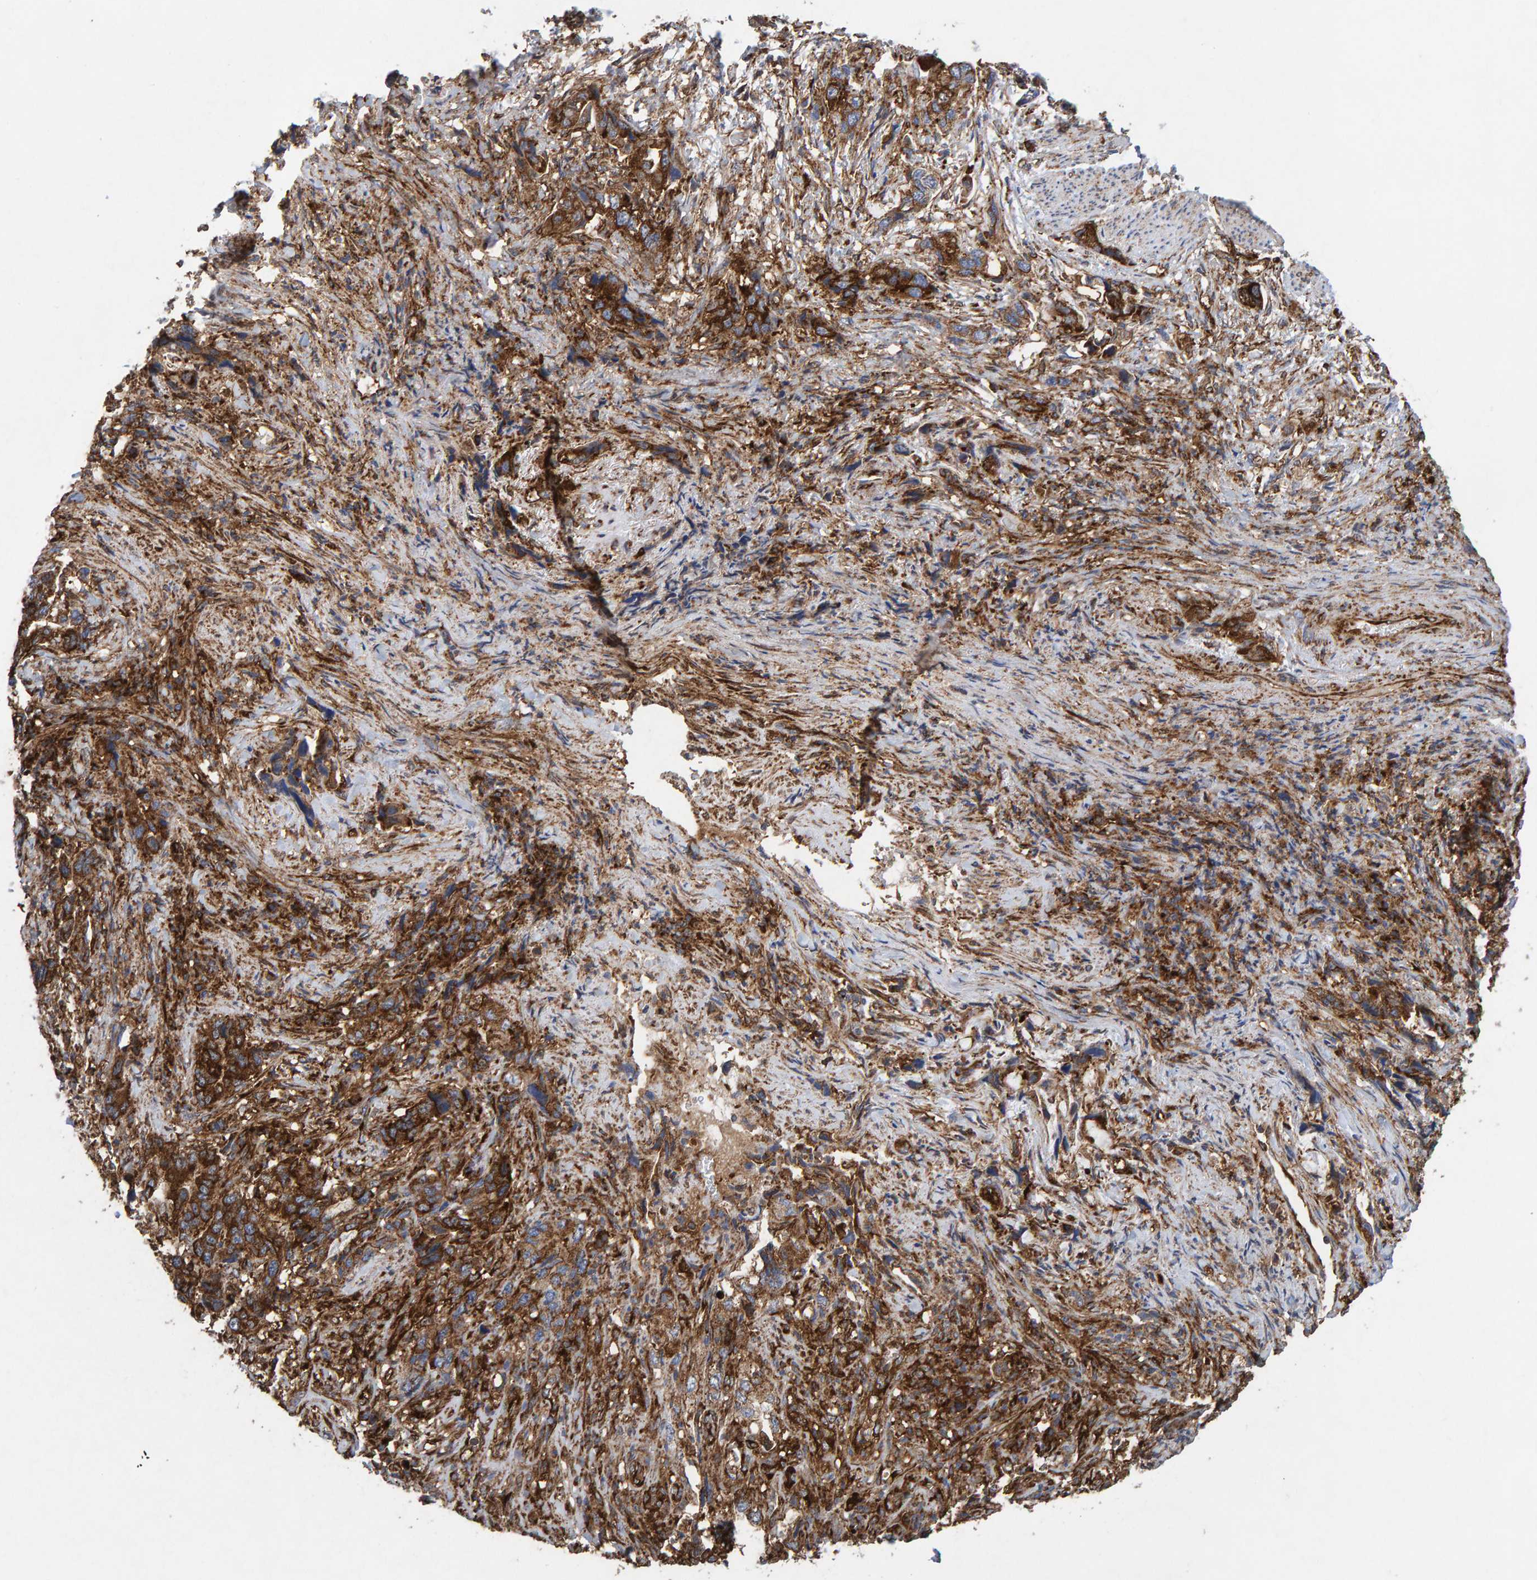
{"staining": {"intensity": "strong", "quantity": ">75%", "location": "cytoplasmic/membranous"}, "tissue": "stomach cancer", "cell_type": "Tumor cells", "image_type": "cancer", "snomed": [{"axis": "morphology", "description": "Adenocarcinoma, NOS"}, {"axis": "topography", "description": "Stomach, lower"}], "caption": "DAB (3,3'-diaminobenzidine) immunohistochemical staining of stomach adenocarcinoma exhibits strong cytoplasmic/membranous protein staining in about >75% of tumor cells. (DAB (3,3'-diaminobenzidine) = brown stain, brightfield microscopy at high magnification).", "gene": "MVP", "patient": {"sex": "female", "age": 93}}